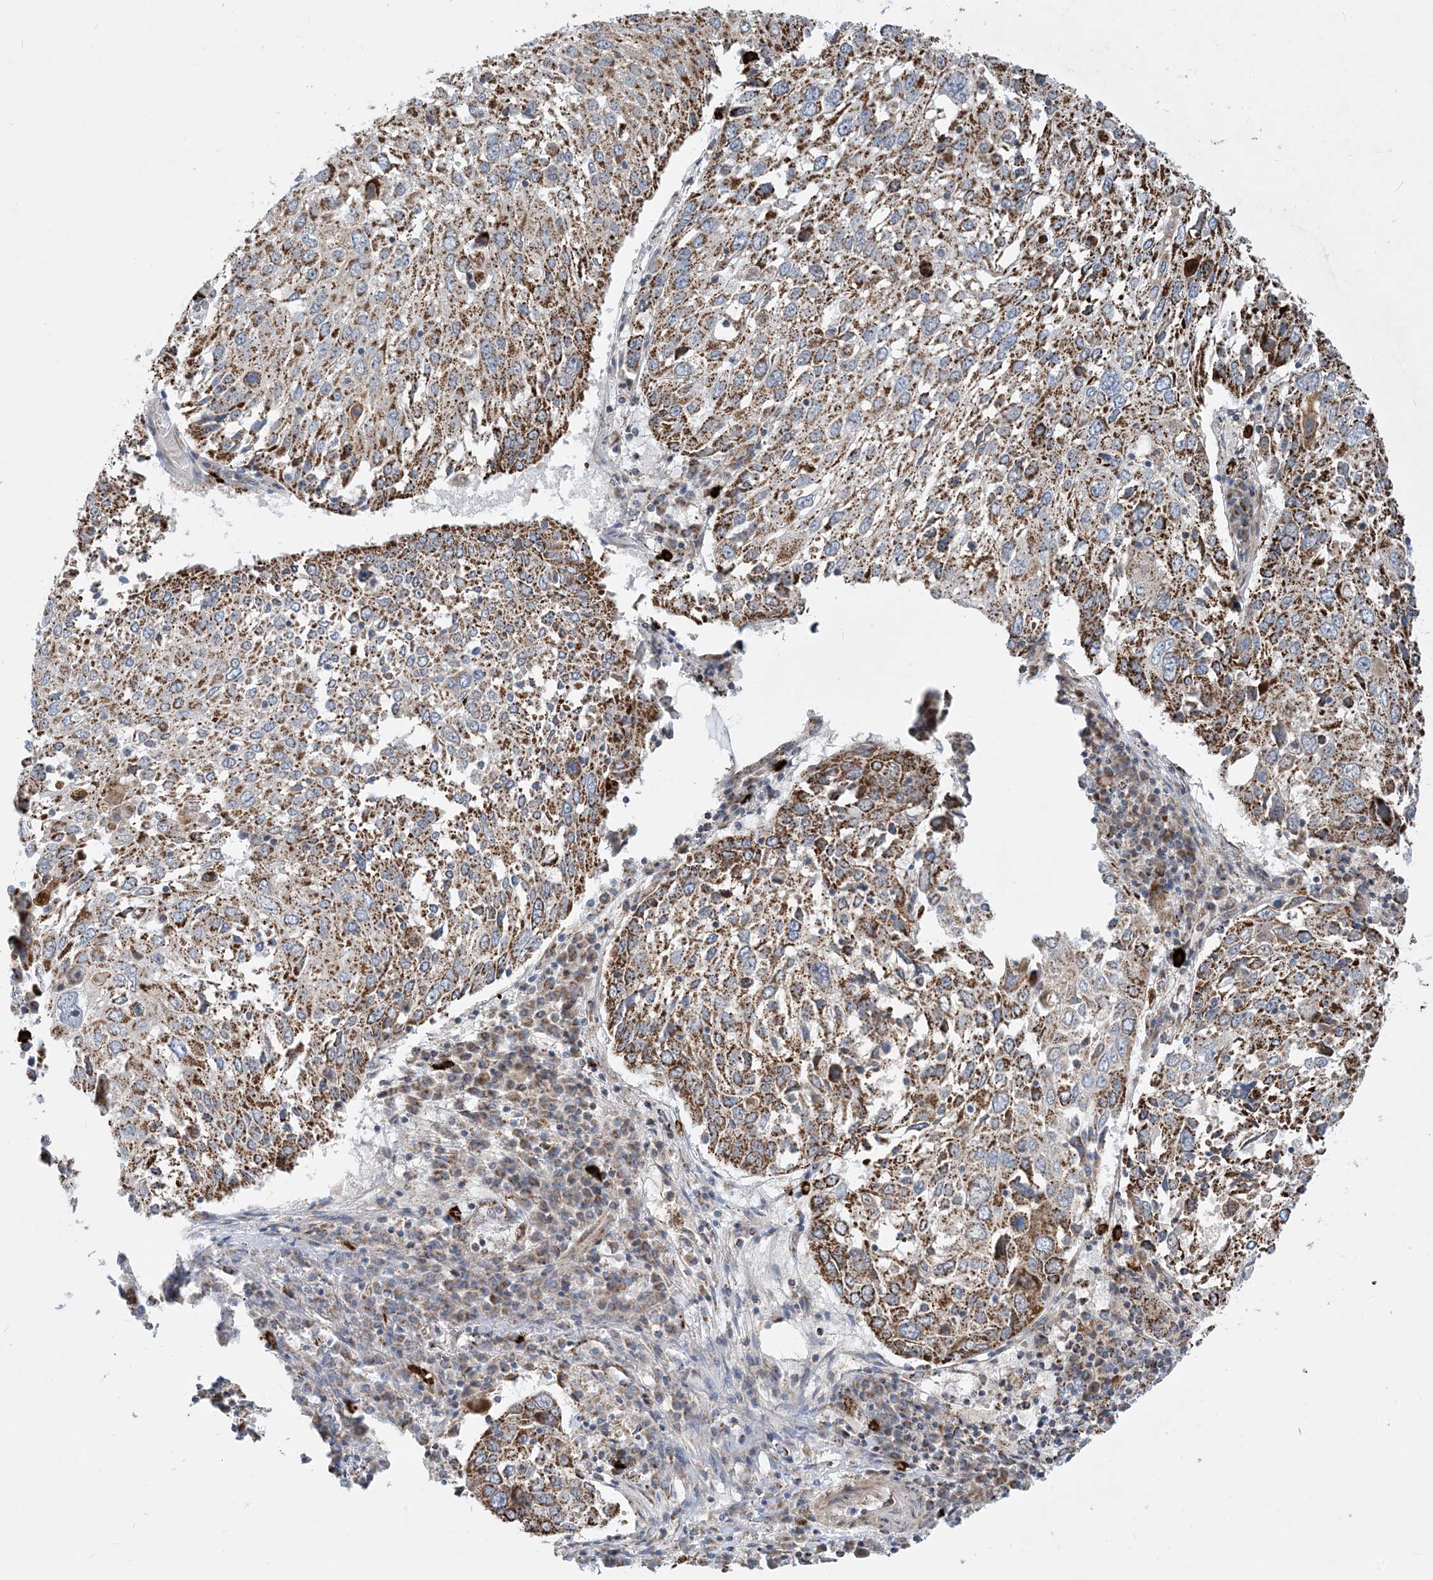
{"staining": {"intensity": "moderate", "quantity": ">75%", "location": "cytoplasmic/membranous"}, "tissue": "lung cancer", "cell_type": "Tumor cells", "image_type": "cancer", "snomed": [{"axis": "morphology", "description": "Squamous cell carcinoma, NOS"}, {"axis": "topography", "description": "Lung"}], "caption": "Immunohistochemistry (IHC) (DAB) staining of lung cancer shows moderate cytoplasmic/membranous protein expression in about >75% of tumor cells. (brown staining indicates protein expression, while blue staining denotes nuclei).", "gene": "PCDHGA1", "patient": {"sex": "male", "age": 65}}